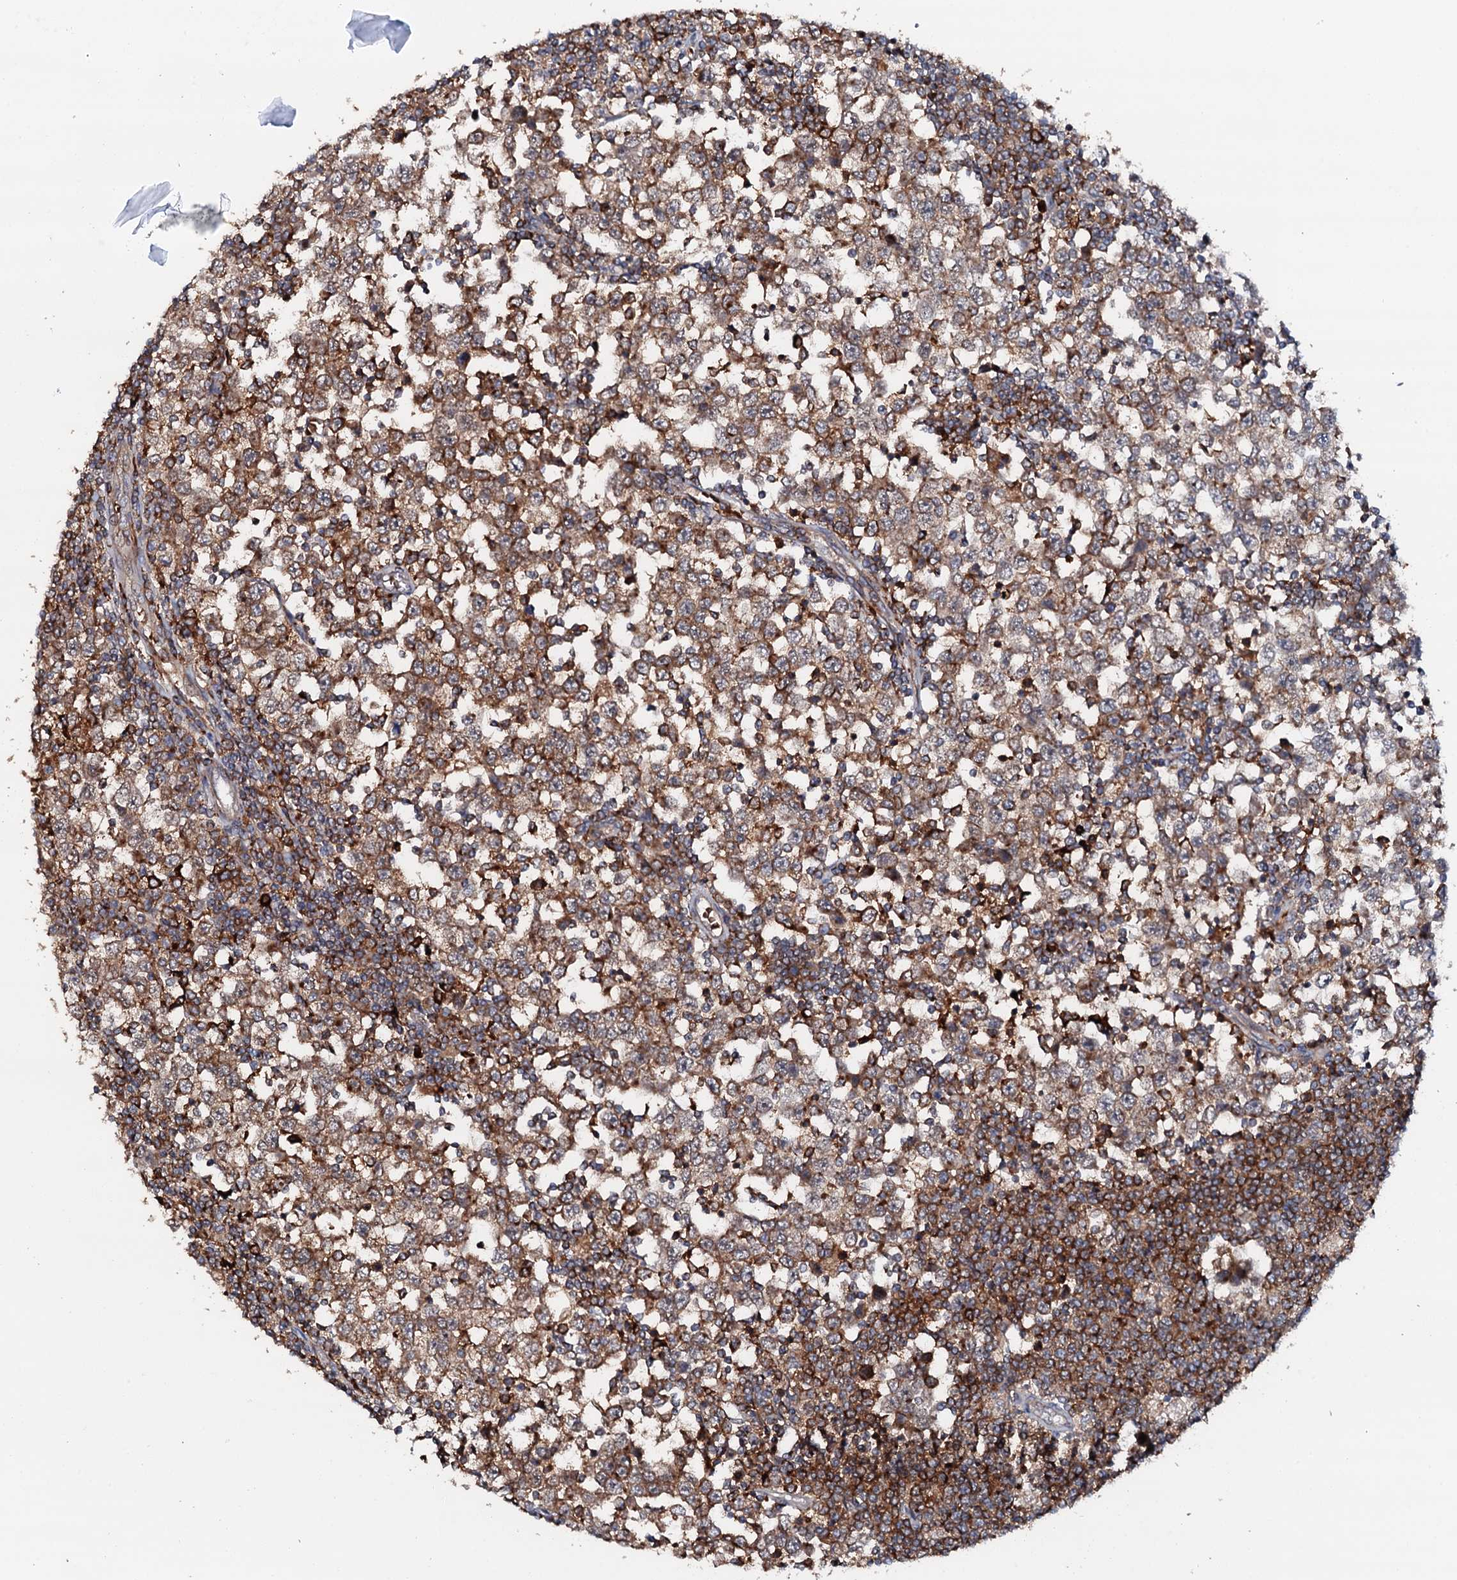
{"staining": {"intensity": "strong", "quantity": "25%-75%", "location": "cytoplasmic/membranous"}, "tissue": "testis cancer", "cell_type": "Tumor cells", "image_type": "cancer", "snomed": [{"axis": "morphology", "description": "Seminoma, NOS"}, {"axis": "topography", "description": "Testis"}], "caption": "Immunohistochemistry (IHC) photomicrograph of testis seminoma stained for a protein (brown), which demonstrates high levels of strong cytoplasmic/membranous positivity in approximately 25%-75% of tumor cells.", "gene": "VAMP8", "patient": {"sex": "male", "age": 65}}